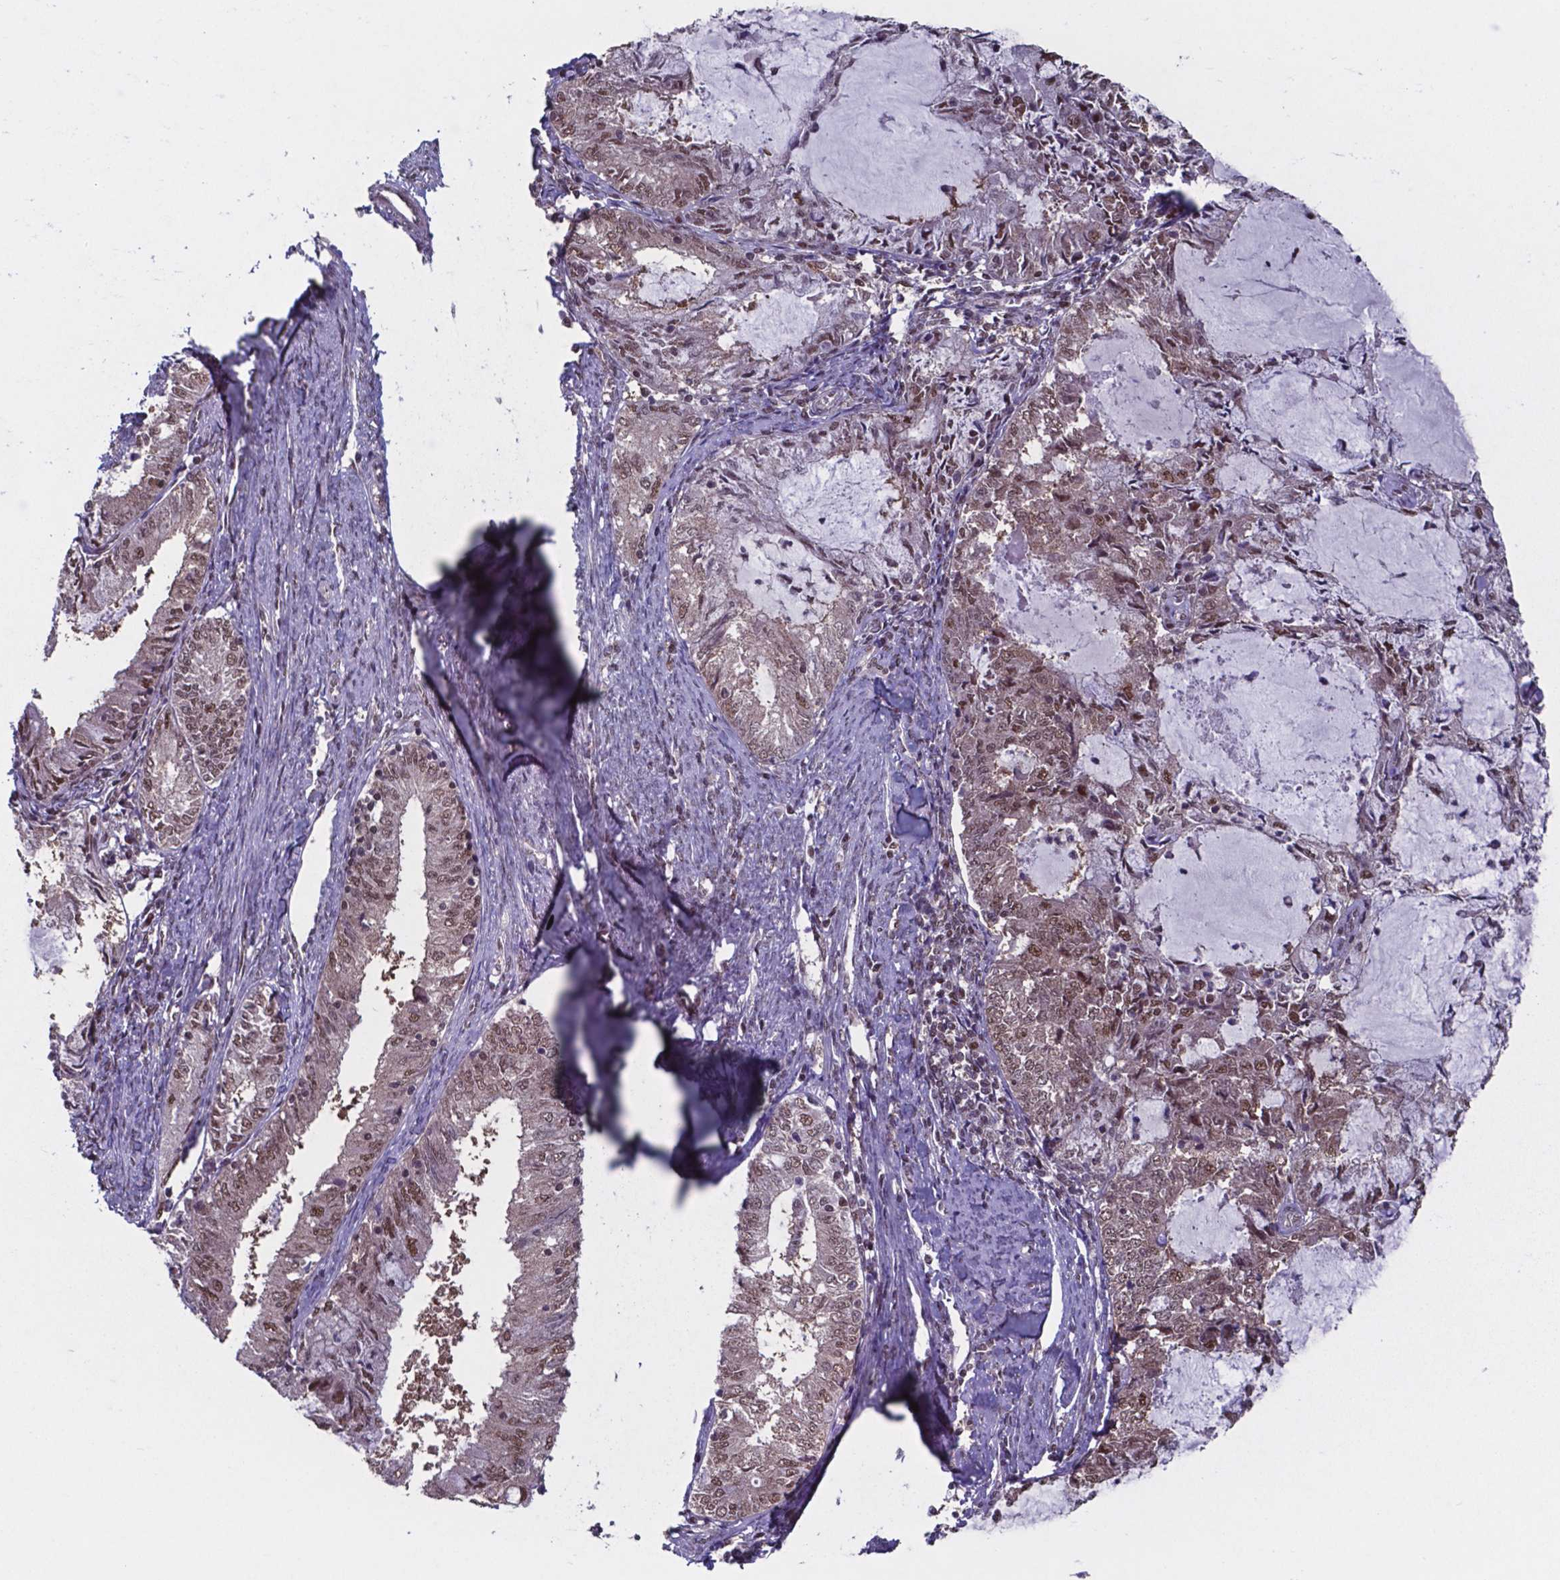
{"staining": {"intensity": "moderate", "quantity": "25%-75%", "location": "nuclear"}, "tissue": "endometrial cancer", "cell_type": "Tumor cells", "image_type": "cancer", "snomed": [{"axis": "morphology", "description": "Adenocarcinoma, NOS"}, {"axis": "topography", "description": "Endometrium"}], "caption": "This histopathology image reveals endometrial cancer stained with IHC to label a protein in brown. The nuclear of tumor cells show moderate positivity for the protein. Nuclei are counter-stained blue.", "gene": "UBA1", "patient": {"sex": "female", "age": 57}}